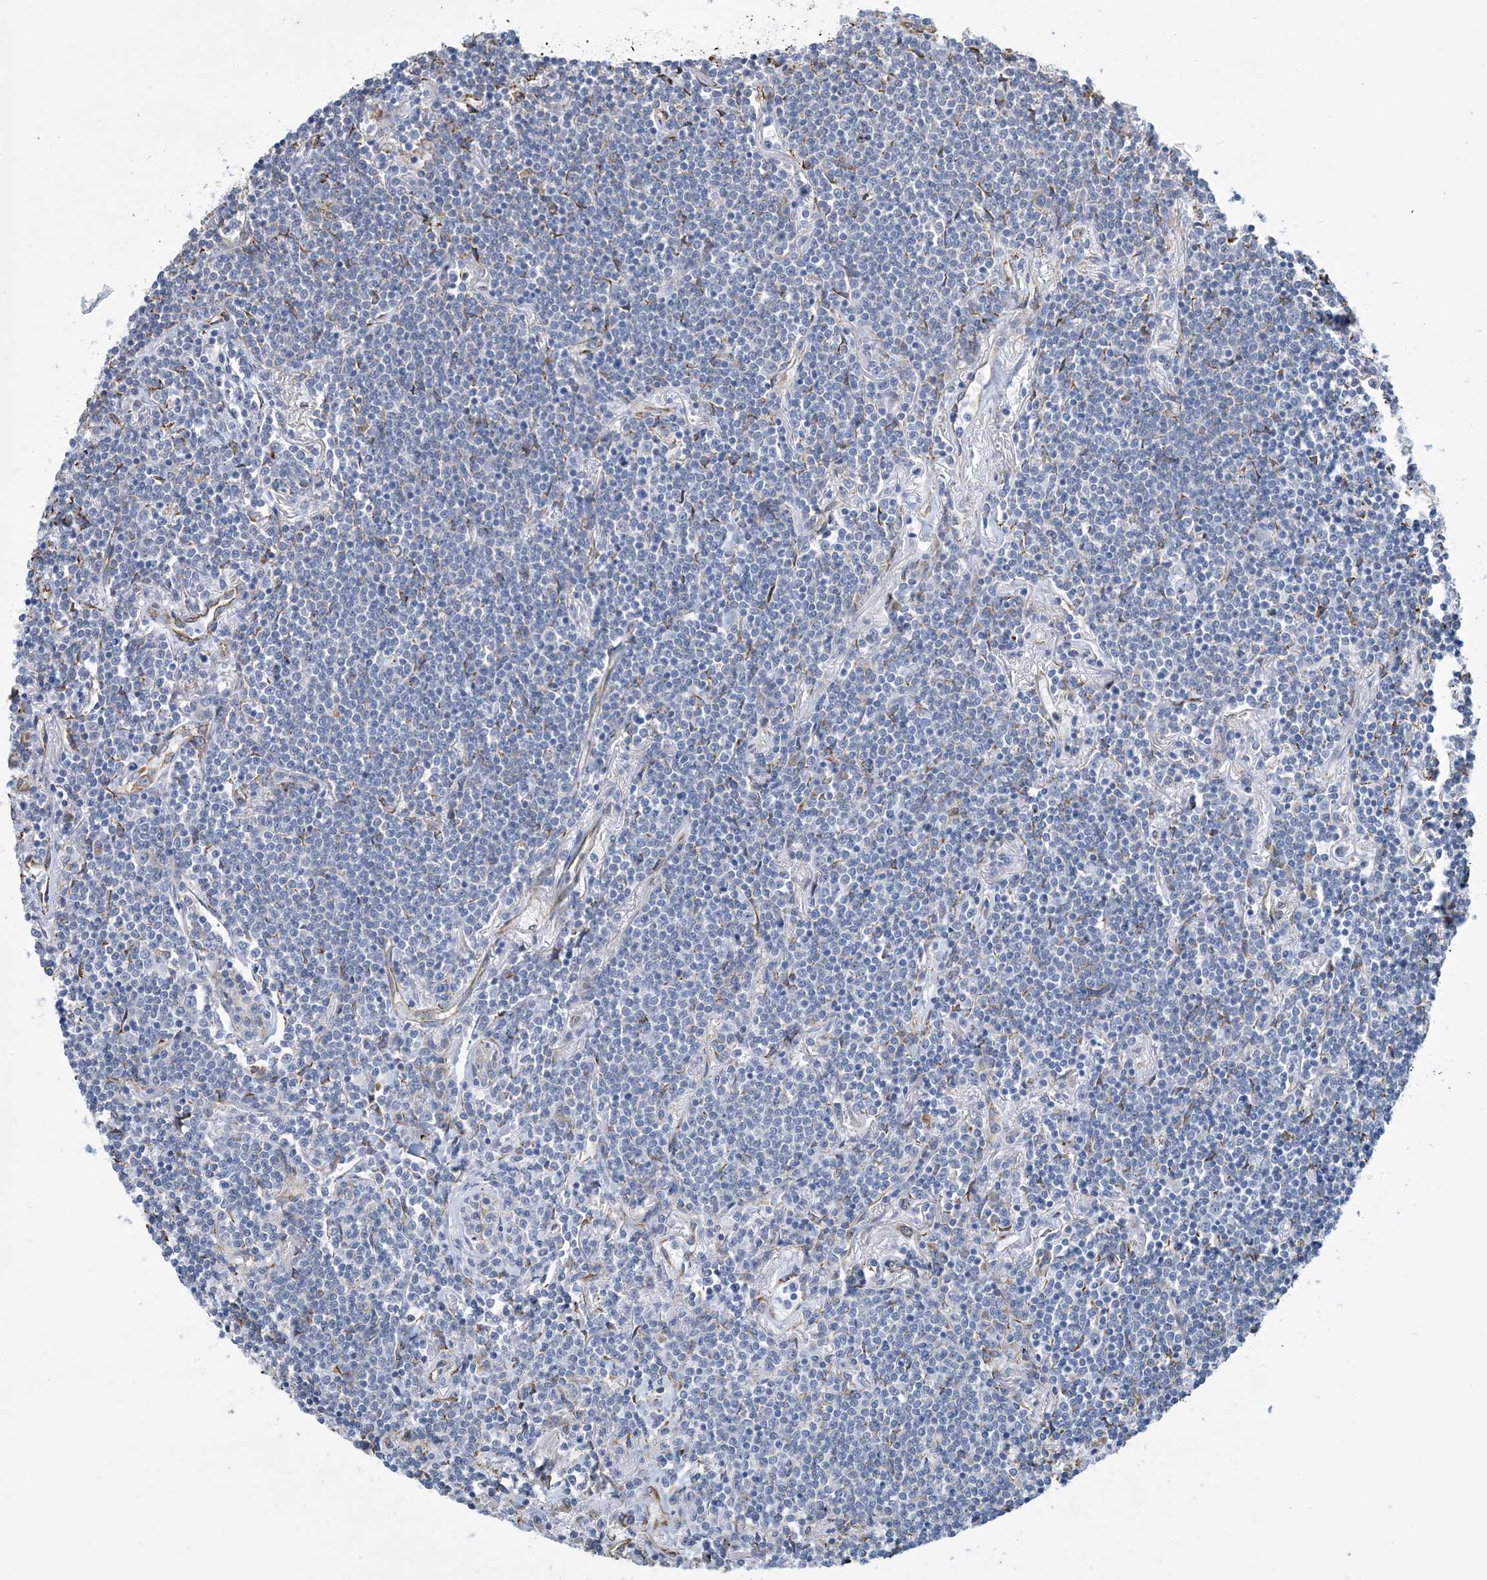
{"staining": {"intensity": "negative", "quantity": "none", "location": "none"}, "tissue": "lymphoma", "cell_type": "Tumor cells", "image_type": "cancer", "snomed": [{"axis": "morphology", "description": "Malignant lymphoma, non-Hodgkin's type, Low grade"}, {"axis": "topography", "description": "Lung"}], "caption": "Tumor cells show no significant staining in low-grade malignant lymphoma, non-Hodgkin's type.", "gene": "CCDC14", "patient": {"sex": "female", "age": 71}}